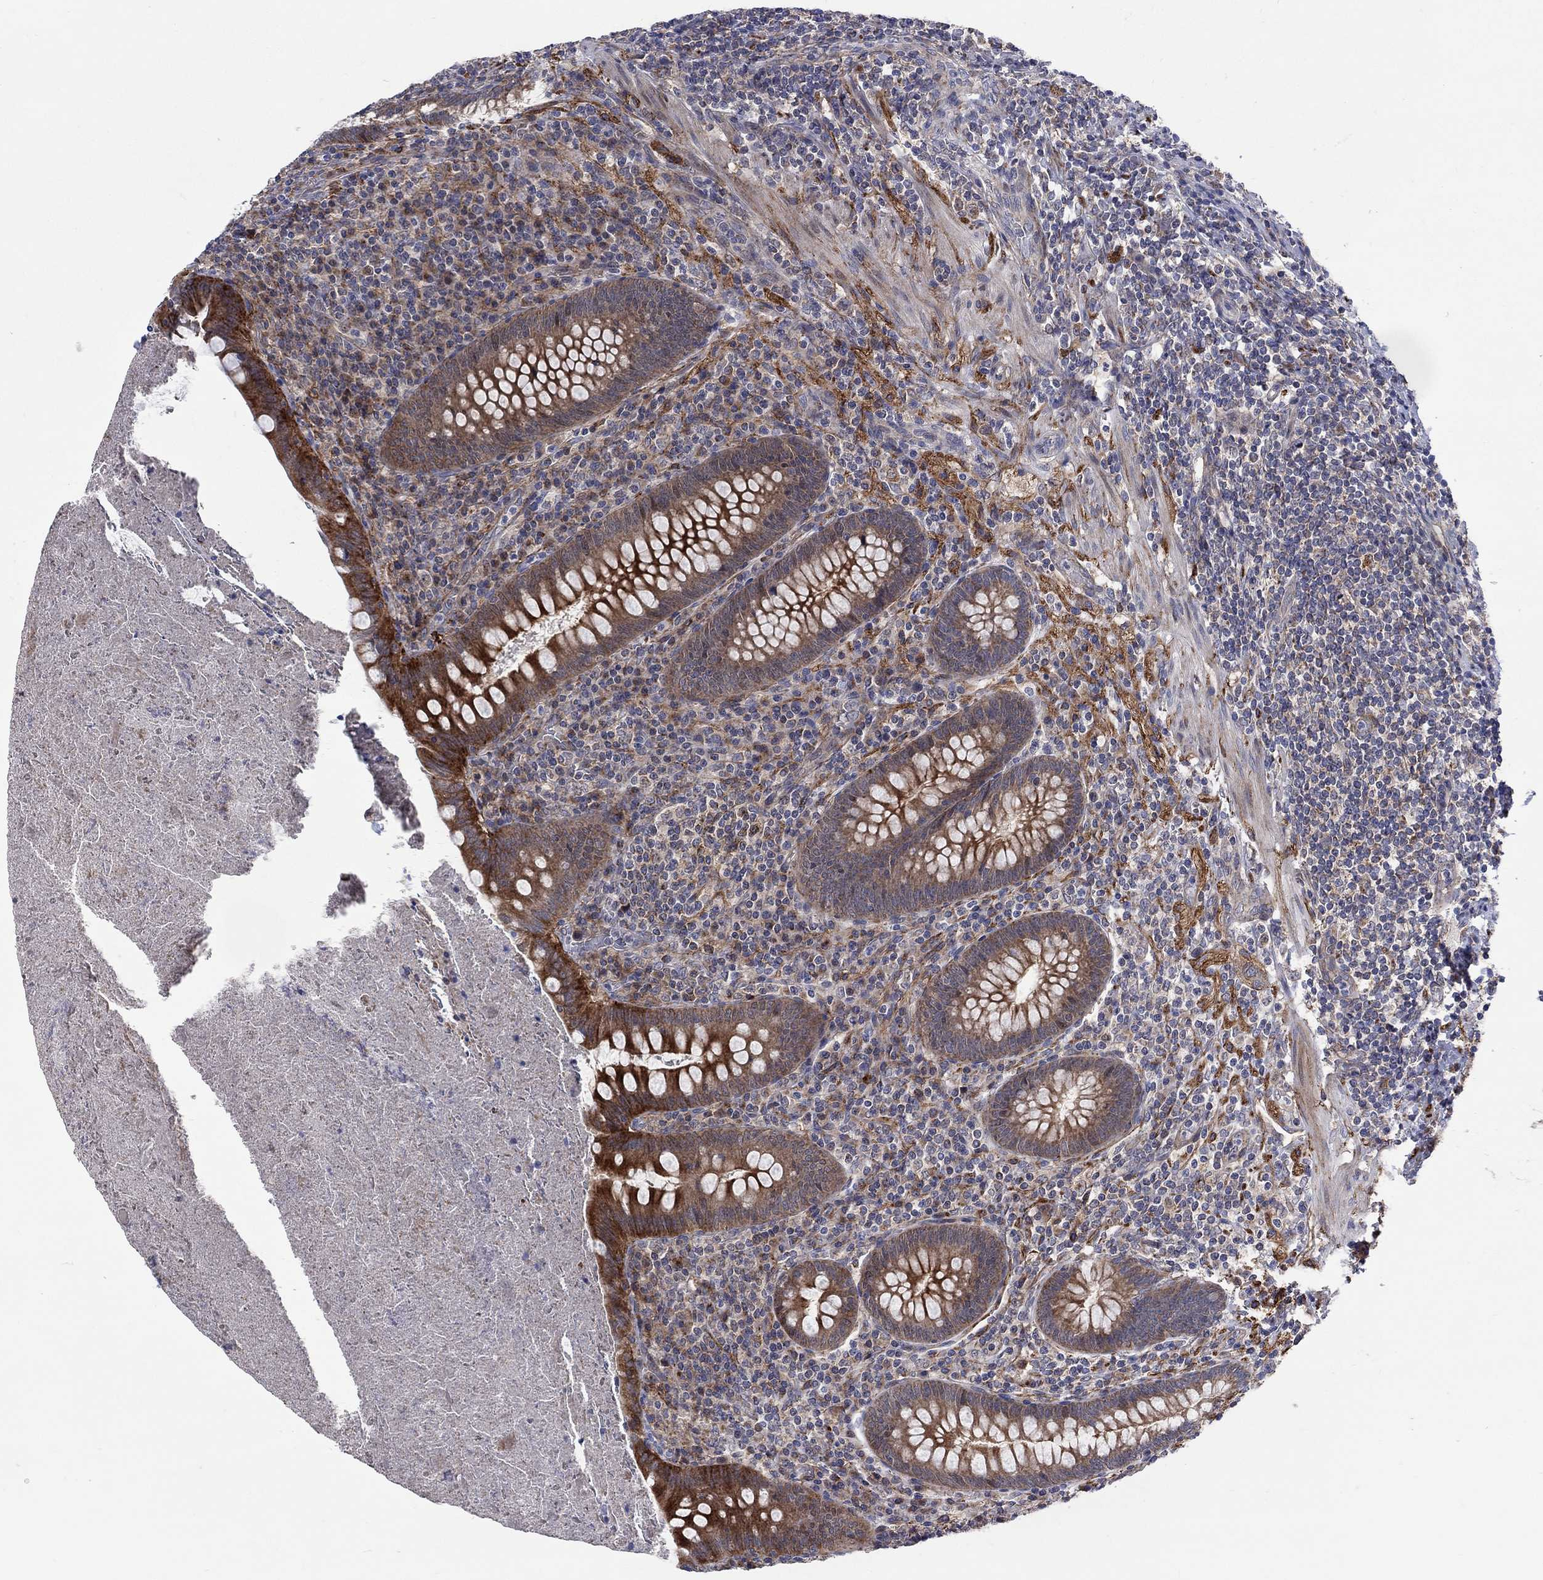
{"staining": {"intensity": "strong", "quantity": ">75%", "location": "cytoplasmic/membranous"}, "tissue": "appendix", "cell_type": "Glandular cells", "image_type": "normal", "snomed": [{"axis": "morphology", "description": "Normal tissue, NOS"}, {"axis": "topography", "description": "Appendix"}], "caption": "Normal appendix was stained to show a protein in brown. There is high levels of strong cytoplasmic/membranous positivity in approximately >75% of glandular cells.", "gene": "SLC35F2", "patient": {"sex": "male", "age": 47}}